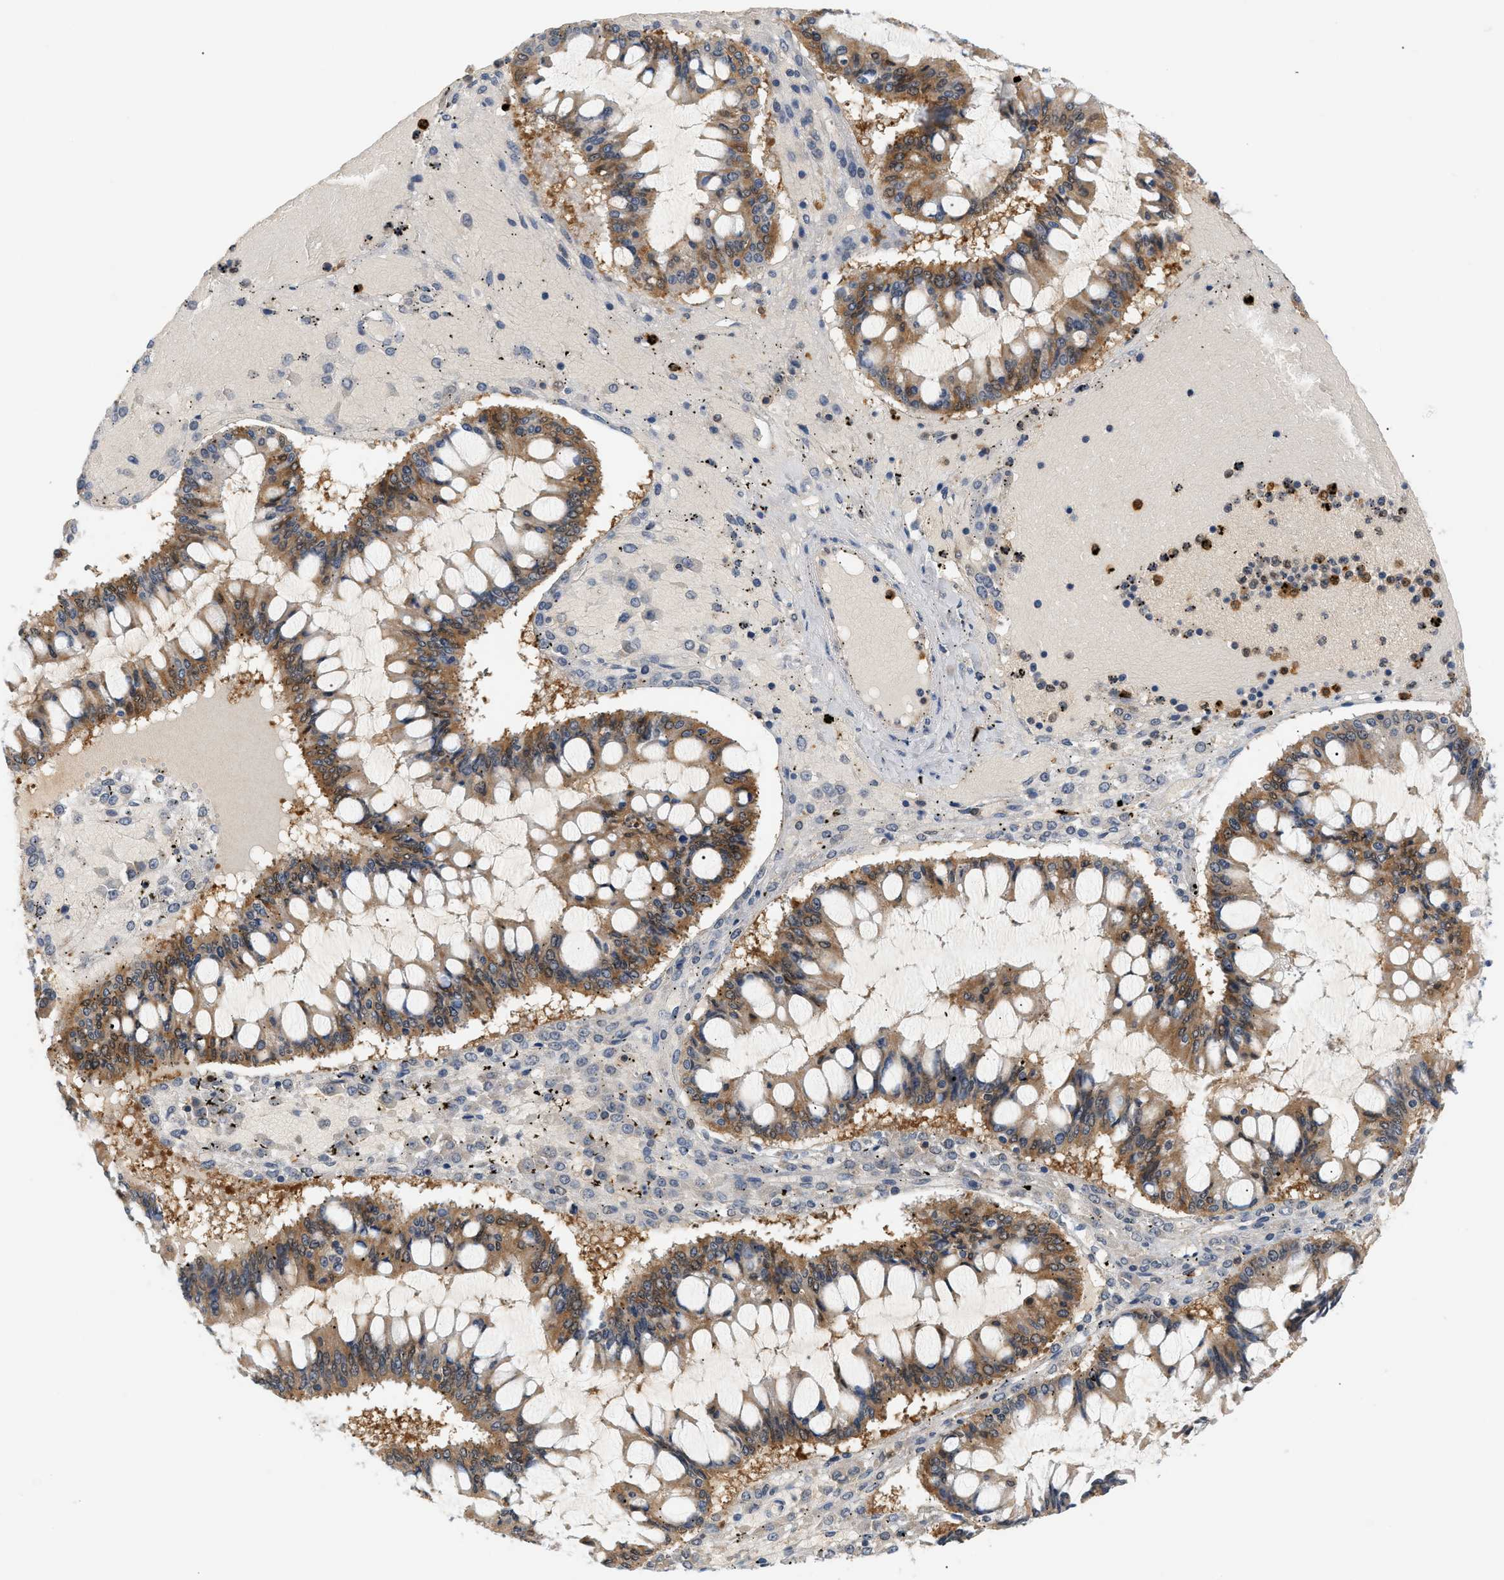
{"staining": {"intensity": "moderate", "quantity": ">75%", "location": "cytoplasmic/membranous"}, "tissue": "ovarian cancer", "cell_type": "Tumor cells", "image_type": "cancer", "snomed": [{"axis": "morphology", "description": "Cystadenocarcinoma, mucinous, NOS"}, {"axis": "topography", "description": "Ovary"}], "caption": "Mucinous cystadenocarcinoma (ovarian) was stained to show a protein in brown. There is medium levels of moderate cytoplasmic/membranous positivity in approximately >75% of tumor cells.", "gene": "PYCARD", "patient": {"sex": "female", "age": 73}}